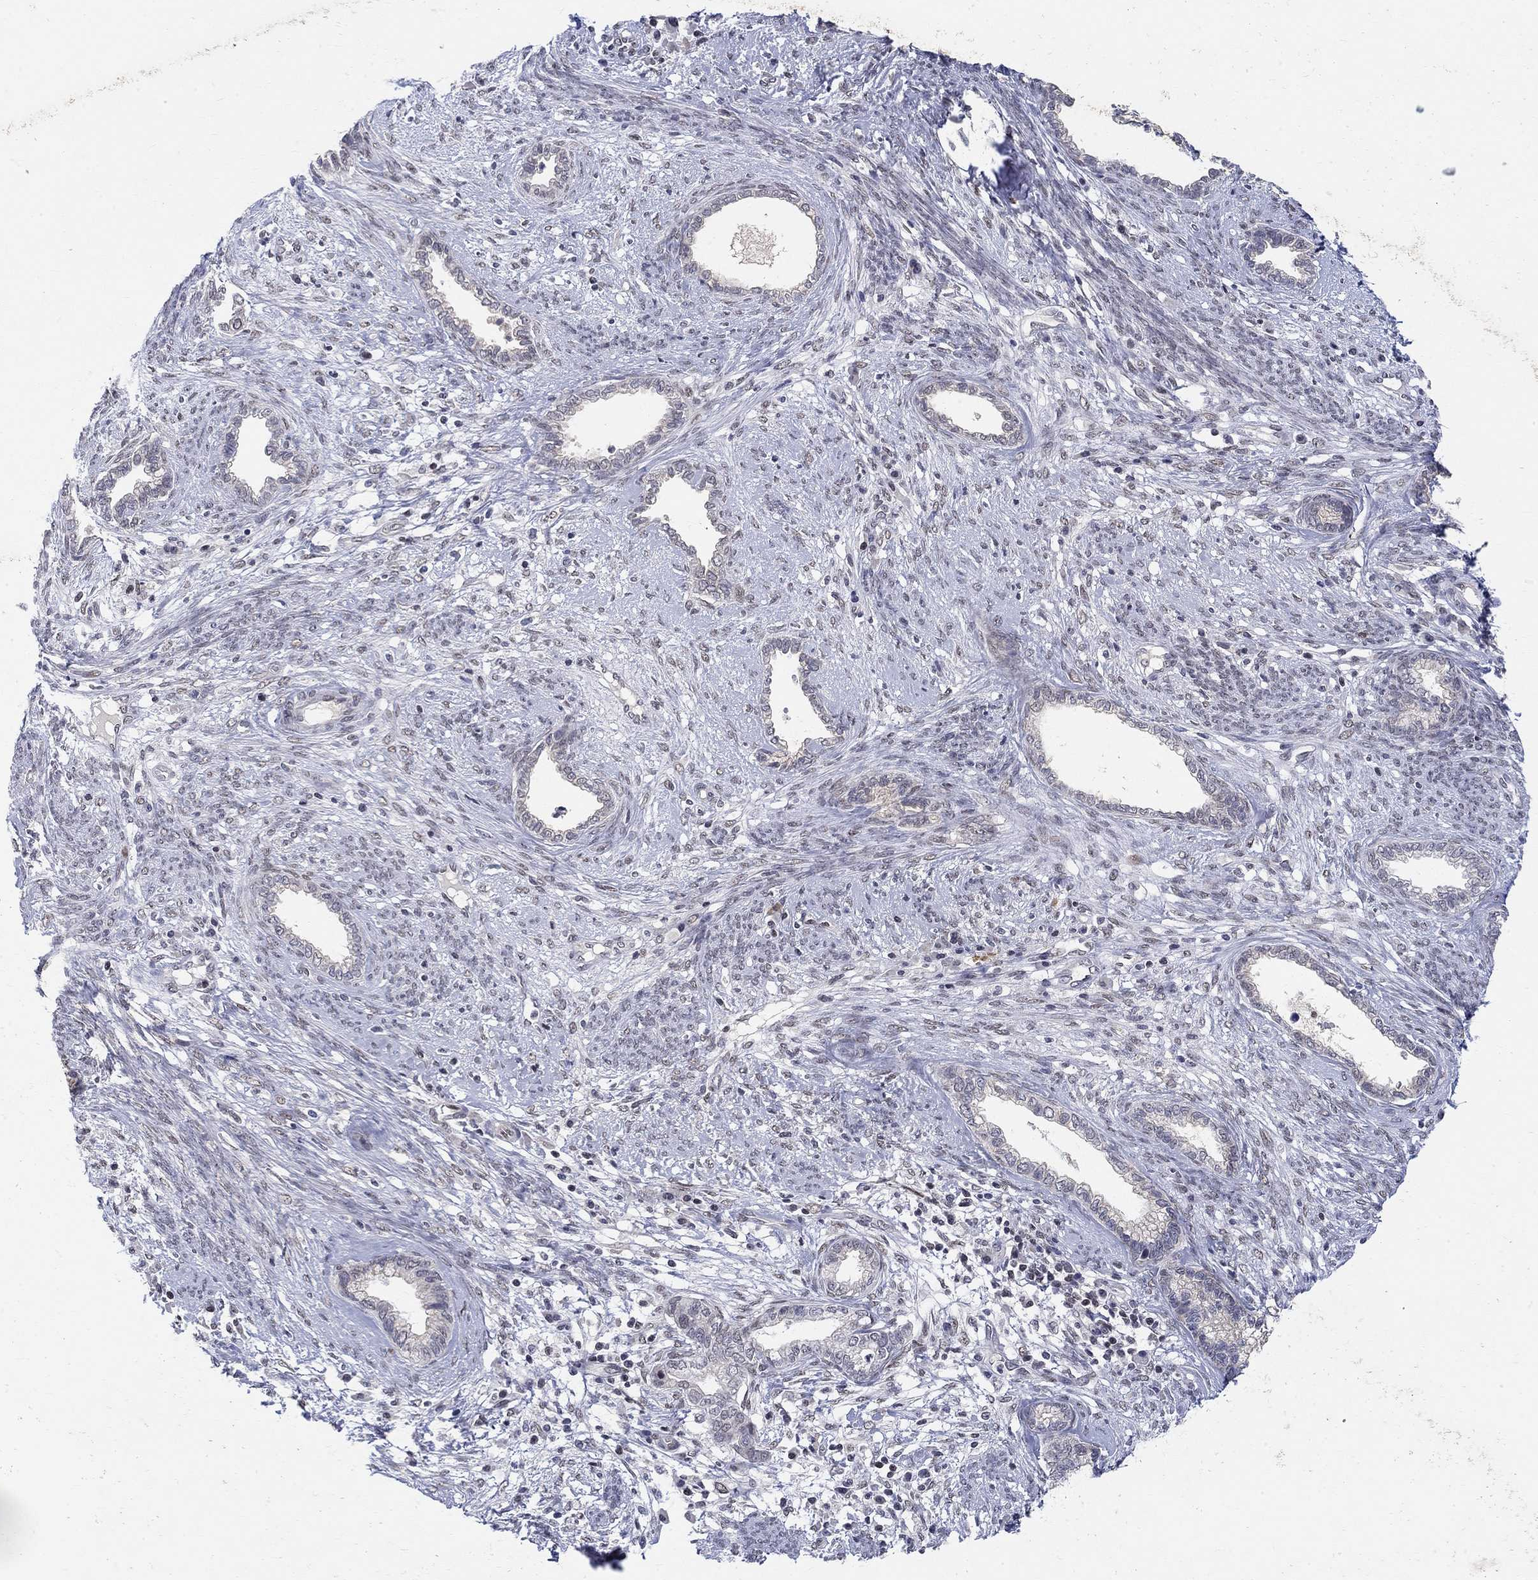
{"staining": {"intensity": "negative", "quantity": "none", "location": "none"}, "tissue": "cervical cancer", "cell_type": "Tumor cells", "image_type": "cancer", "snomed": [{"axis": "morphology", "description": "Adenocarcinoma, NOS"}, {"axis": "topography", "description": "Cervix"}], "caption": "A high-resolution photomicrograph shows immunohistochemistry (IHC) staining of cervical cancer, which displays no significant staining in tumor cells.", "gene": "KLF12", "patient": {"sex": "female", "age": 62}}